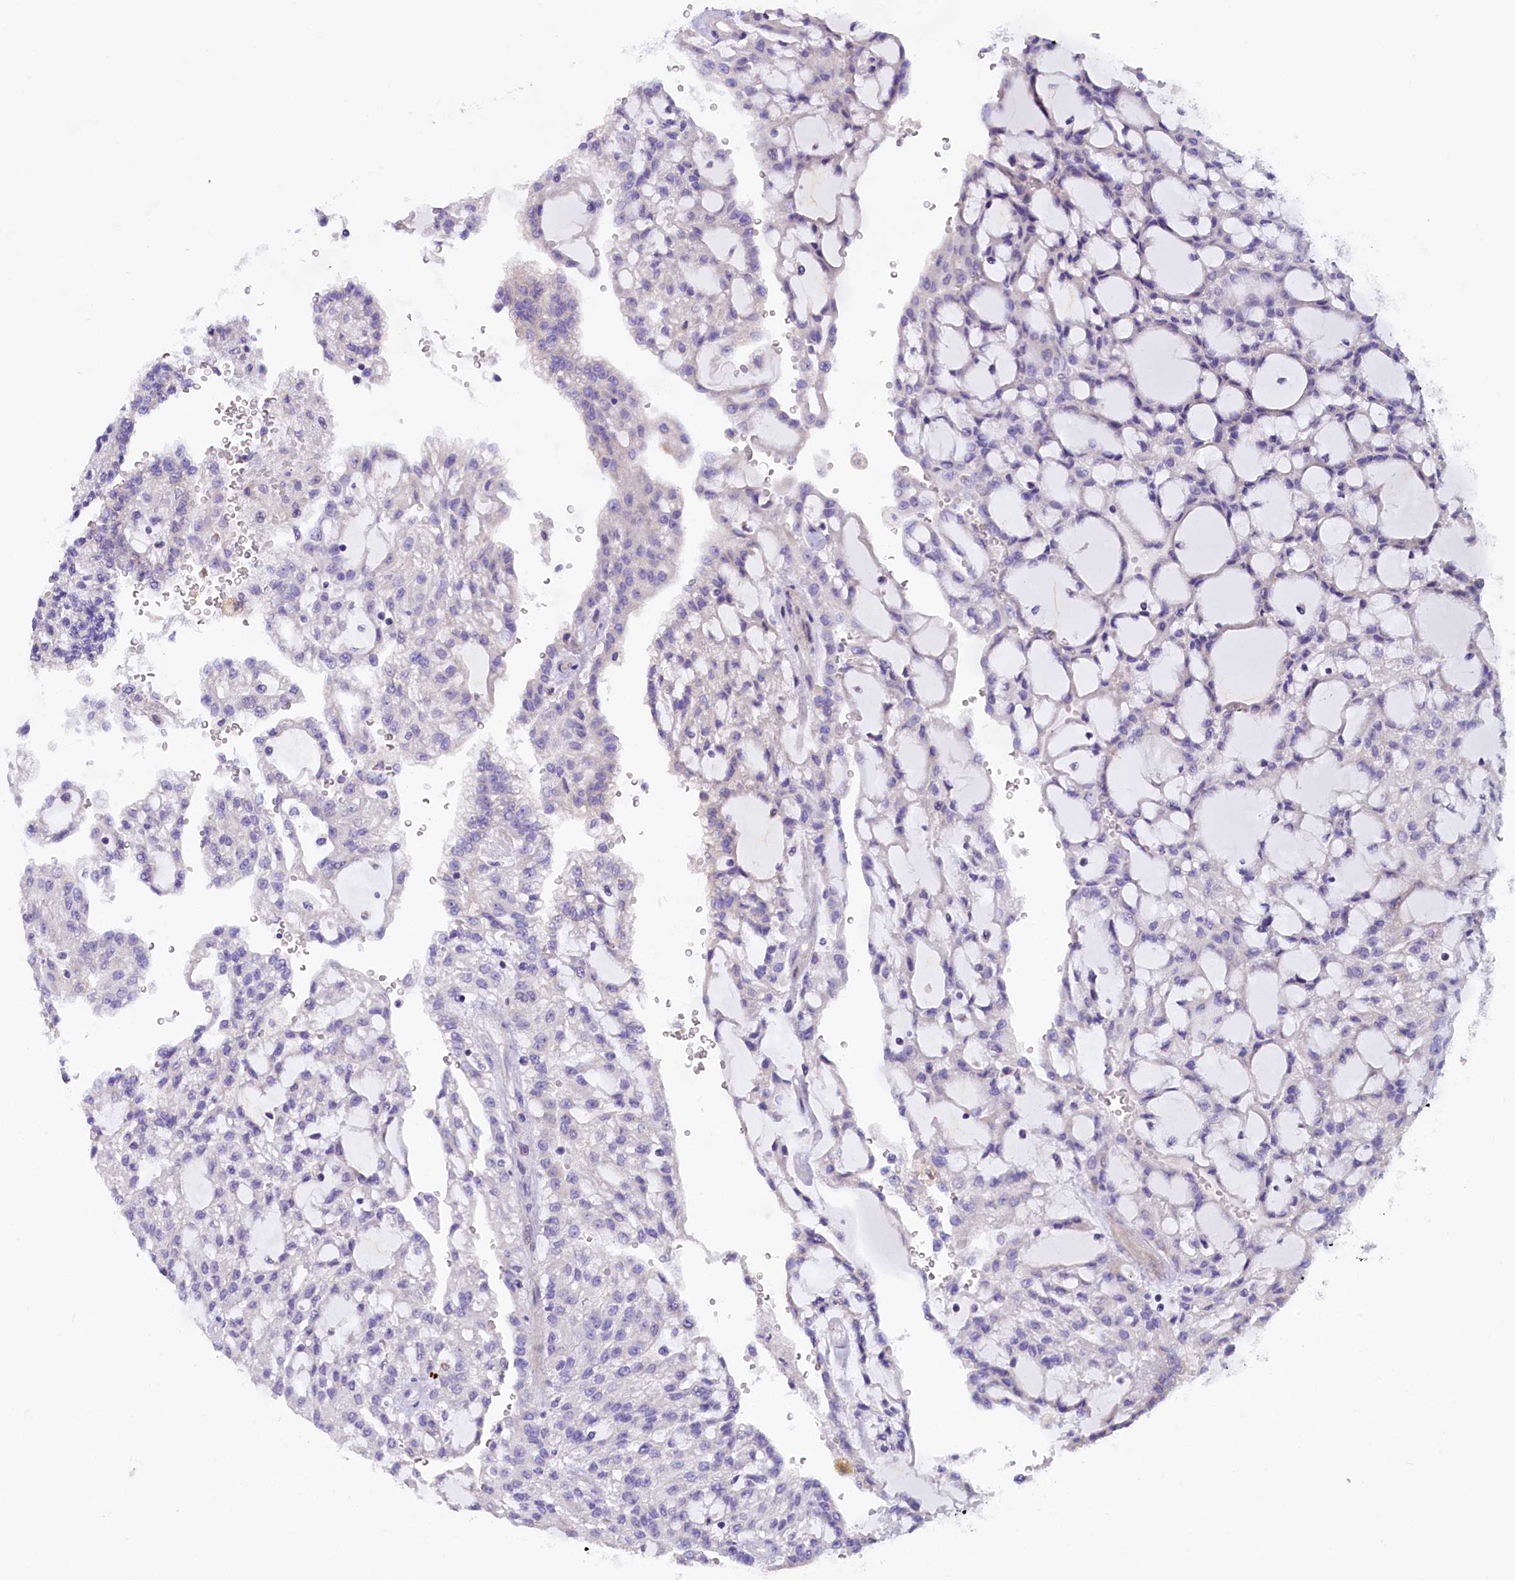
{"staining": {"intensity": "negative", "quantity": "none", "location": "none"}, "tissue": "renal cancer", "cell_type": "Tumor cells", "image_type": "cancer", "snomed": [{"axis": "morphology", "description": "Adenocarcinoma, NOS"}, {"axis": "topography", "description": "Kidney"}], "caption": "A histopathology image of human renal cancer (adenocarcinoma) is negative for staining in tumor cells.", "gene": "RTTN", "patient": {"sex": "male", "age": 63}}